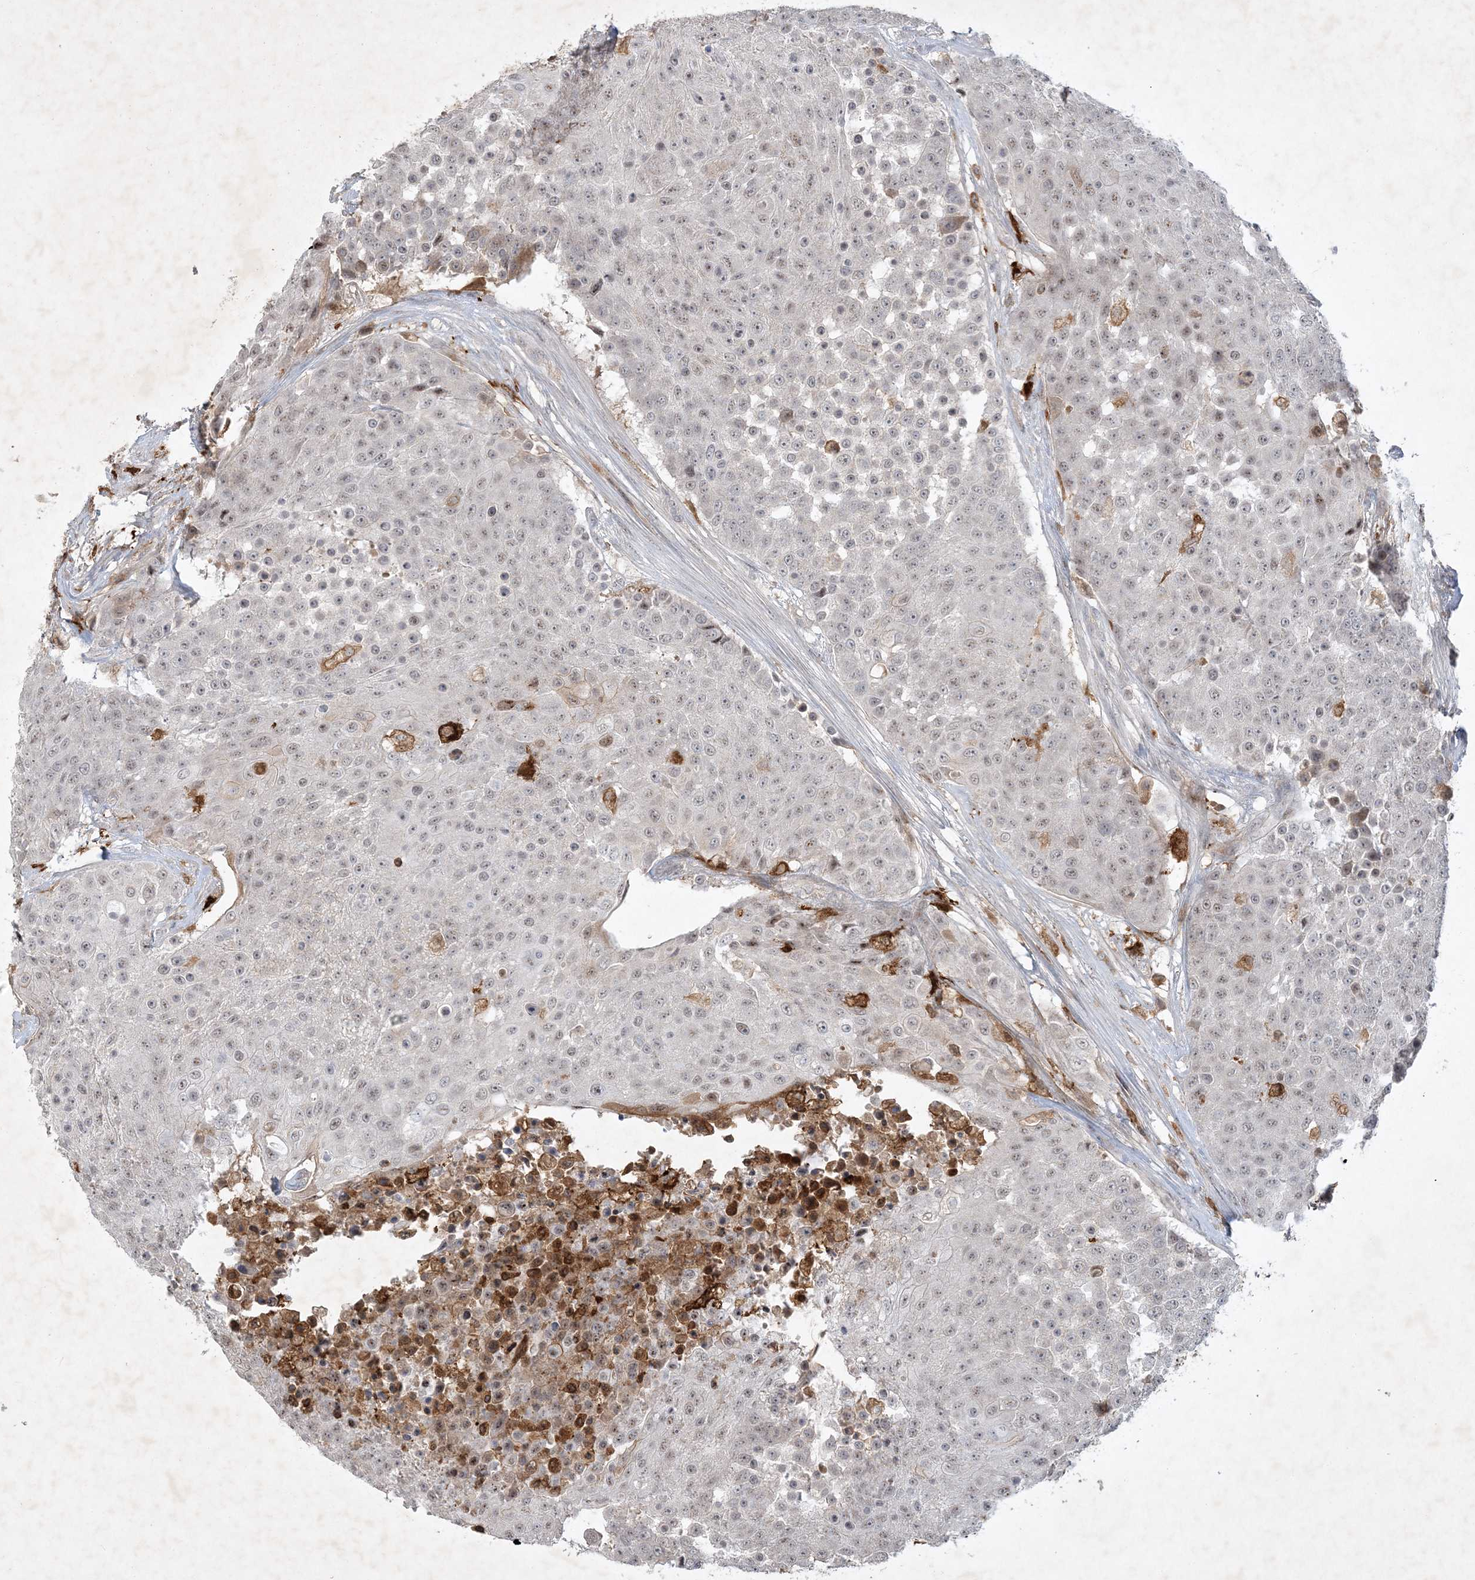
{"staining": {"intensity": "weak", "quantity": "<25%", "location": "nuclear"}, "tissue": "urothelial cancer", "cell_type": "Tumor cells", "image_type": "cancer", "snomed": [{"axis": "morphology", "description": "Urothelial carcinoma, High grade"}, {"axis": "topography", "description": "Urinary bladder"}], "caption": "Tumor cells are negative for brown protein staining in urothelial cancer.", "gene": "THG1L", "patient": {"sex": "female", "age": 63}}